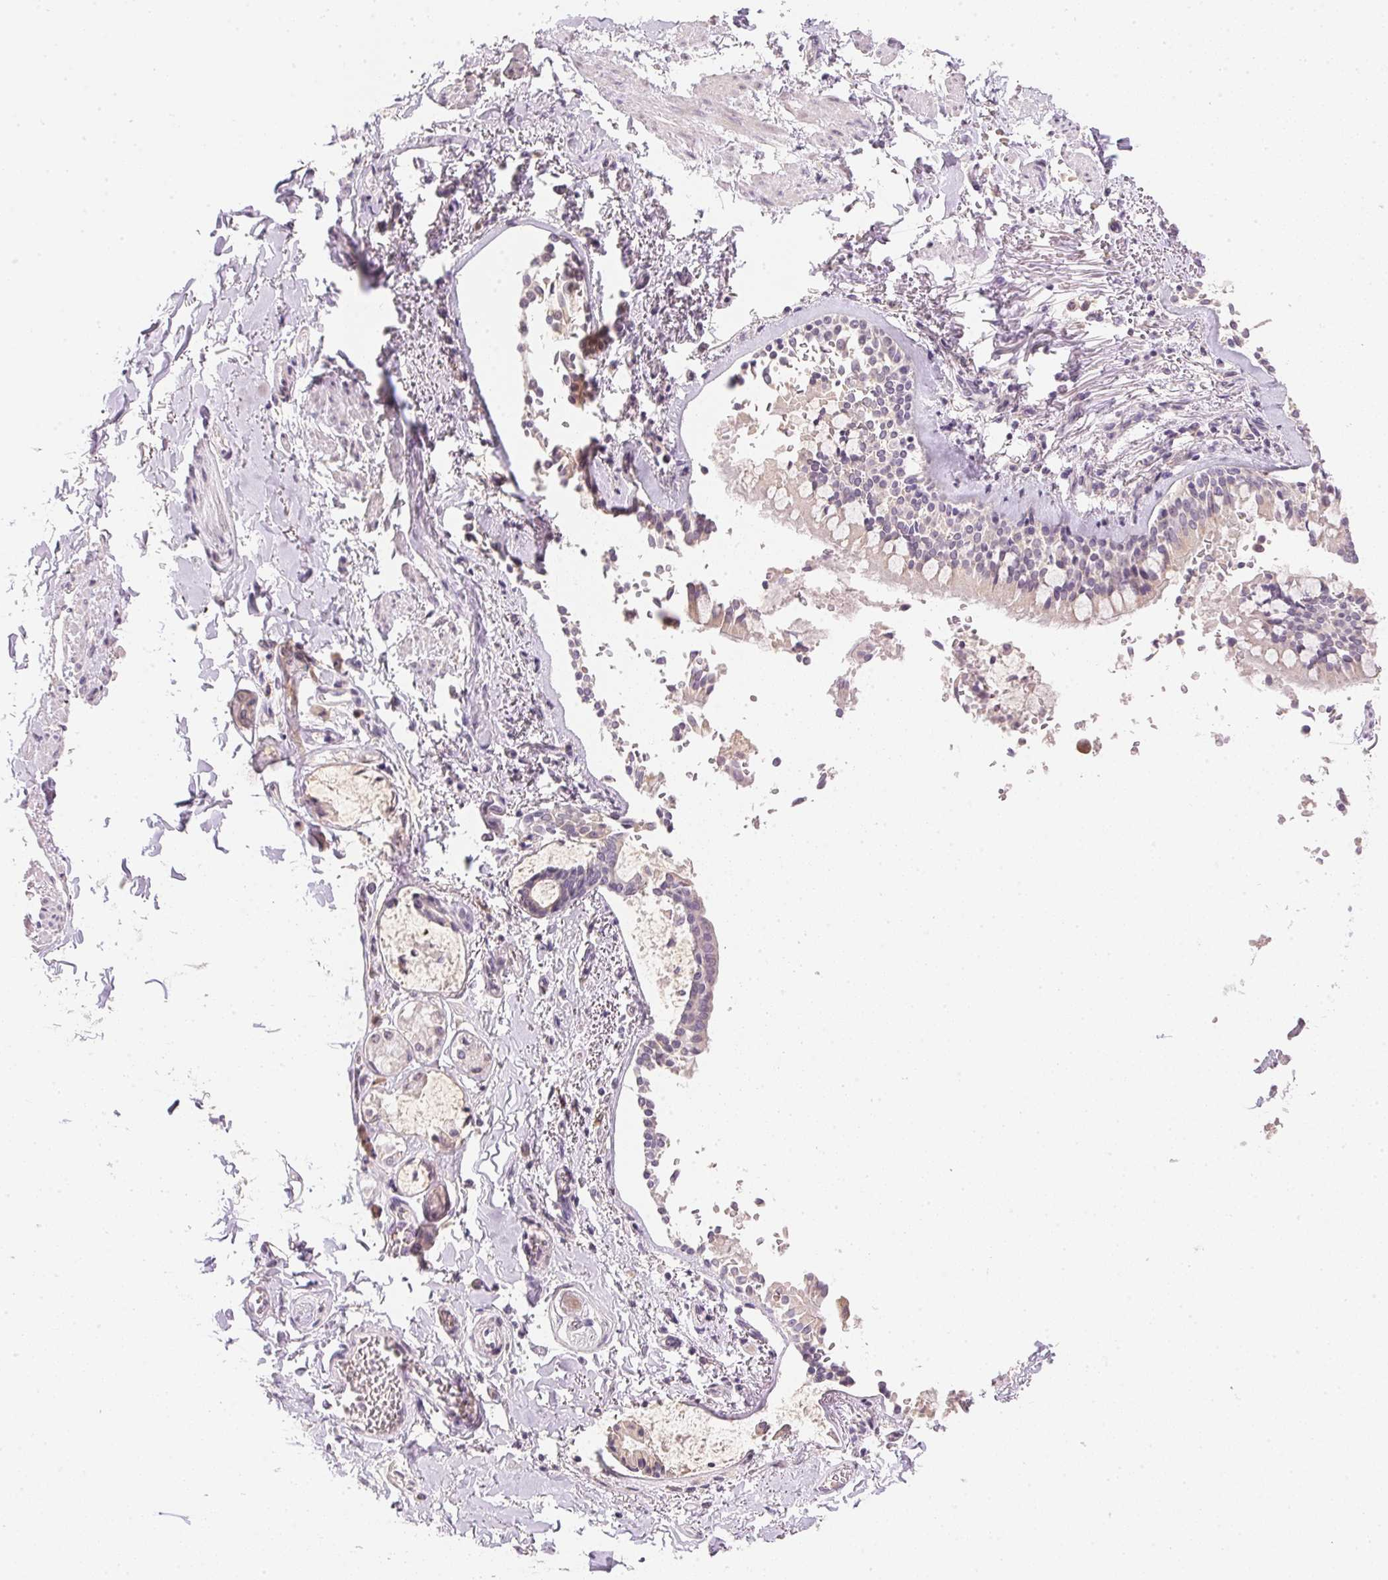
{"staining": {"intensity": "negative", "quantity": "none", "location": "none"}, "tissue": "soft tissue", "cell_type": "Chondrocytes", "image_type": "normal", "snomed": [{"axis": "morphology", "description": "Normal tissue, NOS"}, {"axis": "topography", "description": "Cartilage tissue"}, {"axis": "topography", "description": "Bronchus"}, {"axis": "topography", "description": "Peripheral nerve tissue"}], "caption": "Immunohistochemistry of normal human soft tissue exhibits no positivity in chondrocytes.", "gene": "DHCR24", "patient": {"sex": "male", "age": 67}}